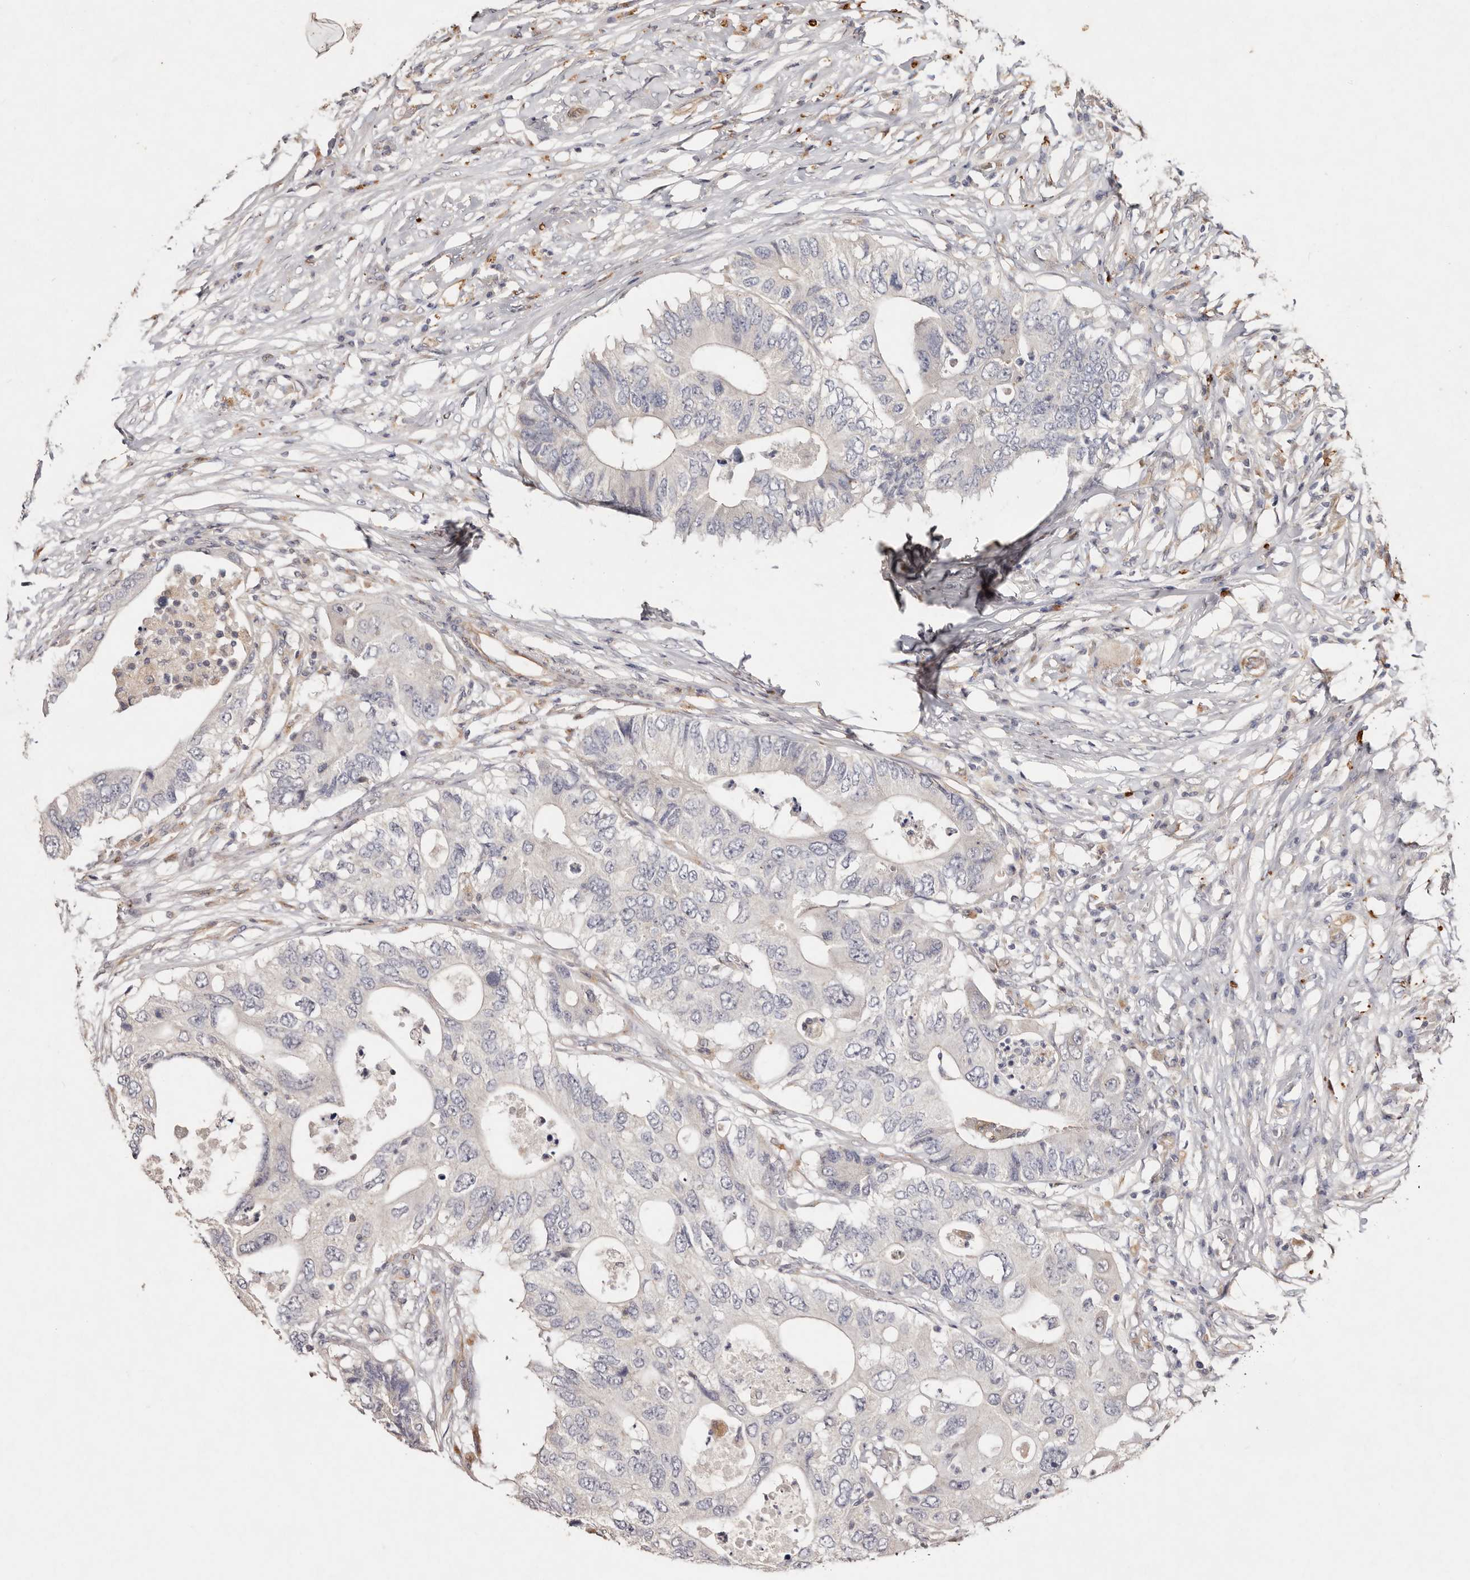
{"staining": {"intensity": "negative", "quantity": "none", "location": "none"}, "tissue": "colorectal cancer", "cell_type": "Tumor cells", "image_type": "cancer", "snomed": [{"axis": "morphology", "description": "Adenocarcinoma, NOS"}, {"axis": "topography", "description": "Colon"}], "caption": "Image shows no significant protein positivity in tumor cells of adenocarcinoma (colorectal).", "gene": "THBS3", "patient": {"sex": "male", "age": 71}}